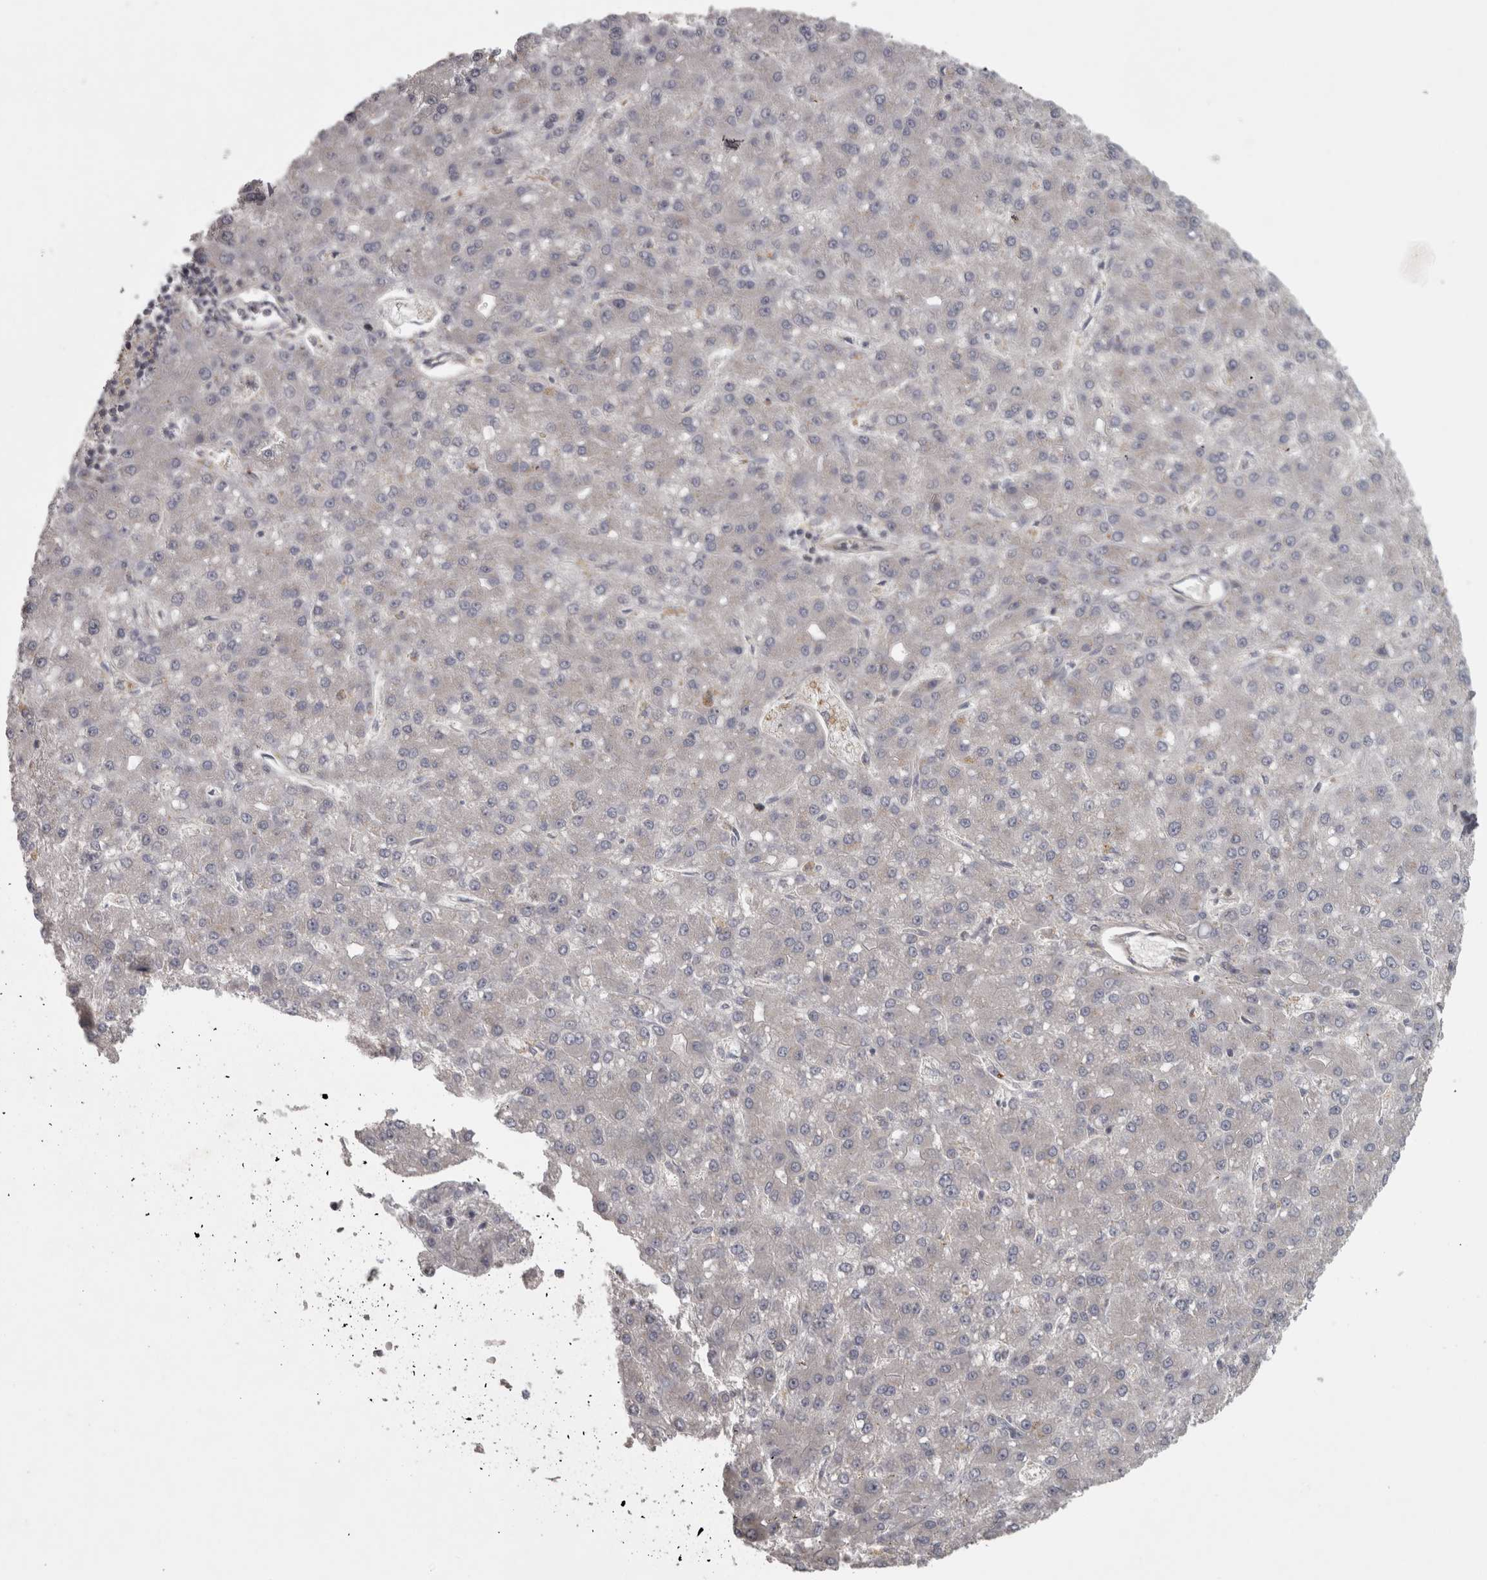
{"staining": {"intensity": "negative", "quantity": "none", "location": "none"}, "tissue": "liver cancer", "cell_type": "Tumor cells", "image_type": "cancer", "snomed": [{"axis": "morphology", "description": "Carcinoma, Hepatocellular, NOS"}, {"axis": "topography", "description": "Liver"}], "caption": "The histopathology image shows no significant positivity in tumor cells of liver cancer.", "gene": "SLCO5A1", "patient": {"sex": "male", "age": 67}}